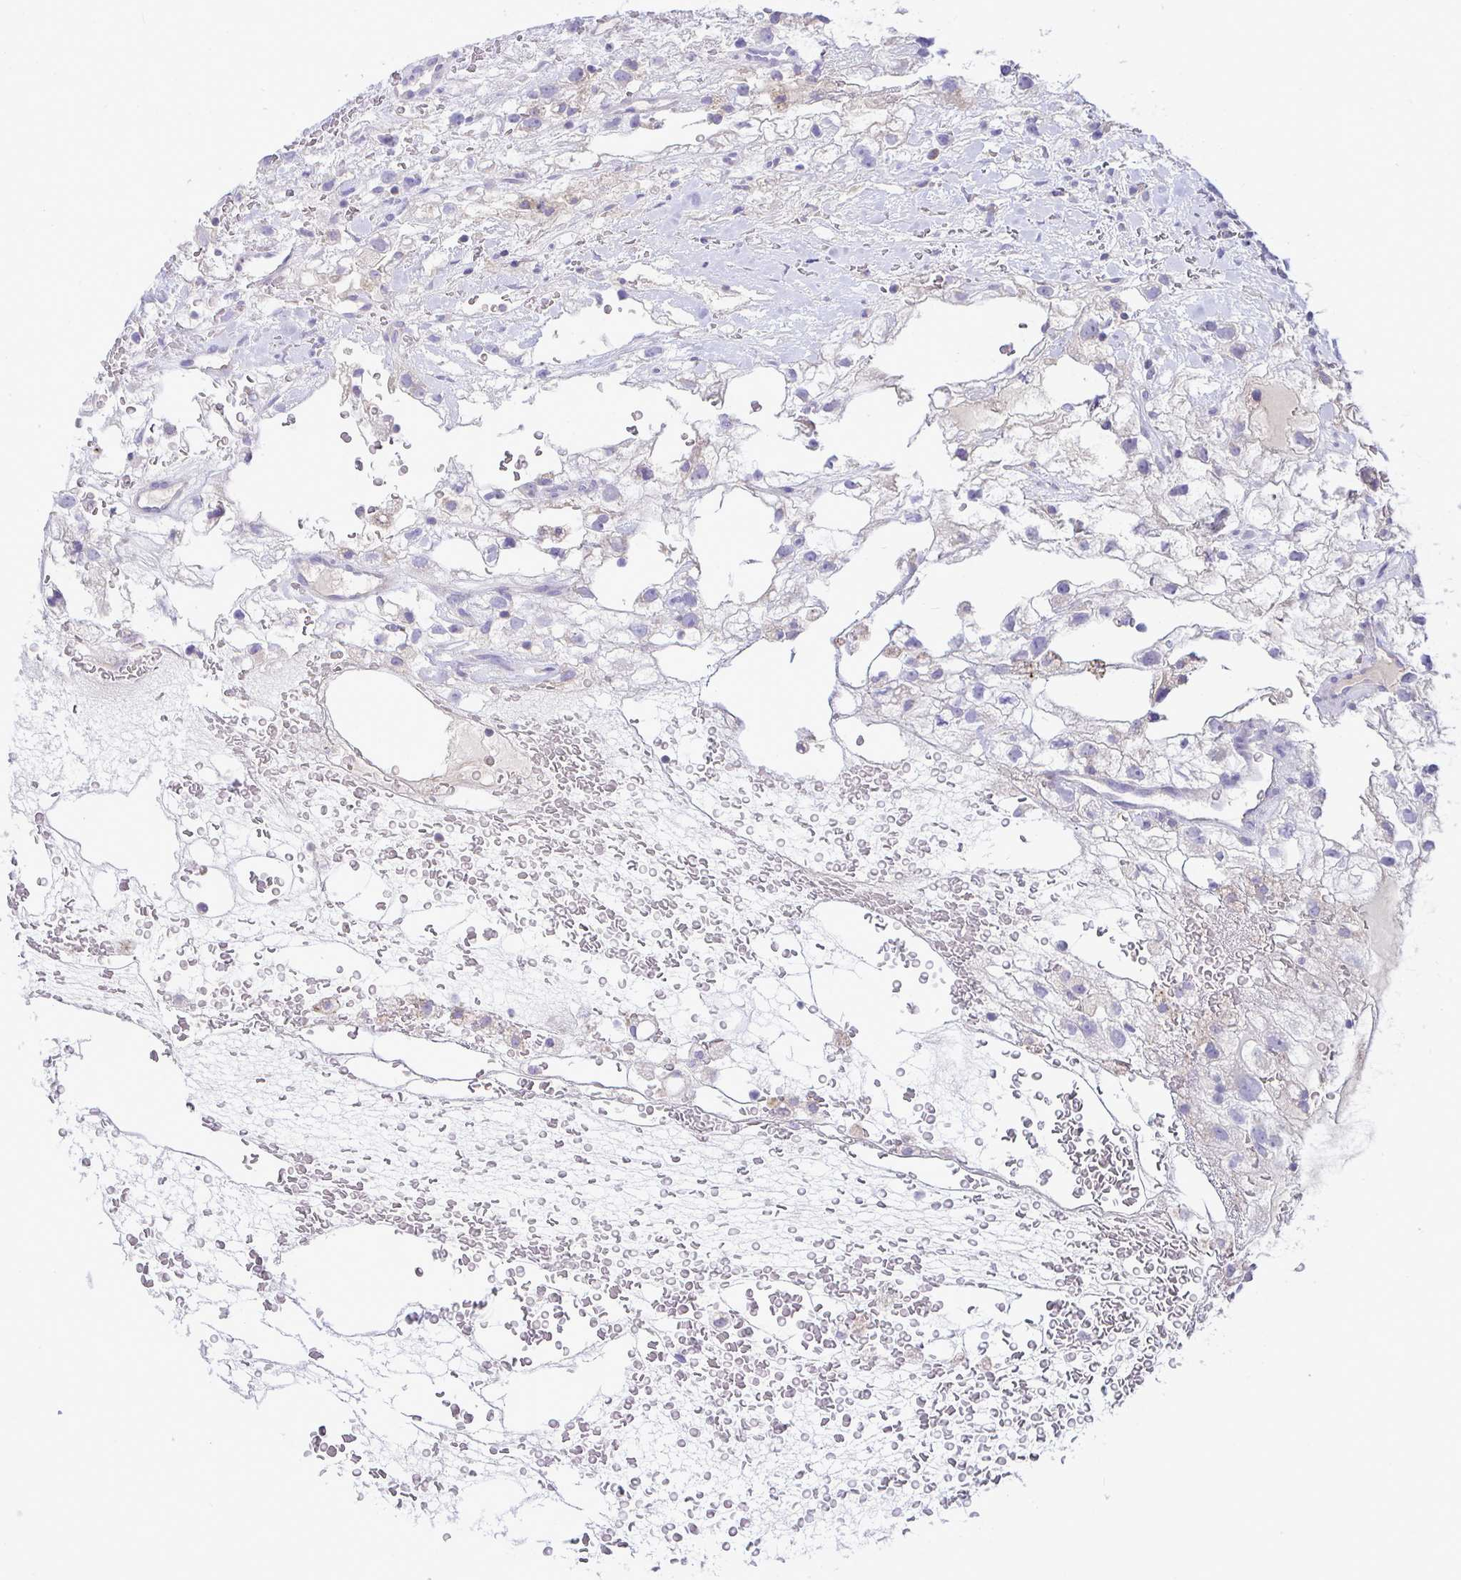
{"staining": {"intensity": "negative", "quantity": "none", "location": "none"}, "tissue": "renal cancer", "cell_type": "Tumor cells", "image_type": "cancer", "snomed": [{"axis": "morphology", "description": "Adenocarcinoma, NOS"}, {"axis": "topography", "description": "Kidney"}], "caption": "High magnification brightfield microscopy of renal cancer (adenocarcinoma) stained with DAB (3,3'-diaminobenzidine) (brown) and counterstained with hematoxylin (blue): tumor cells show no significant positivity.", "gene": "PLA2G12B", "patient": {"sex": "male", "age": 59}}